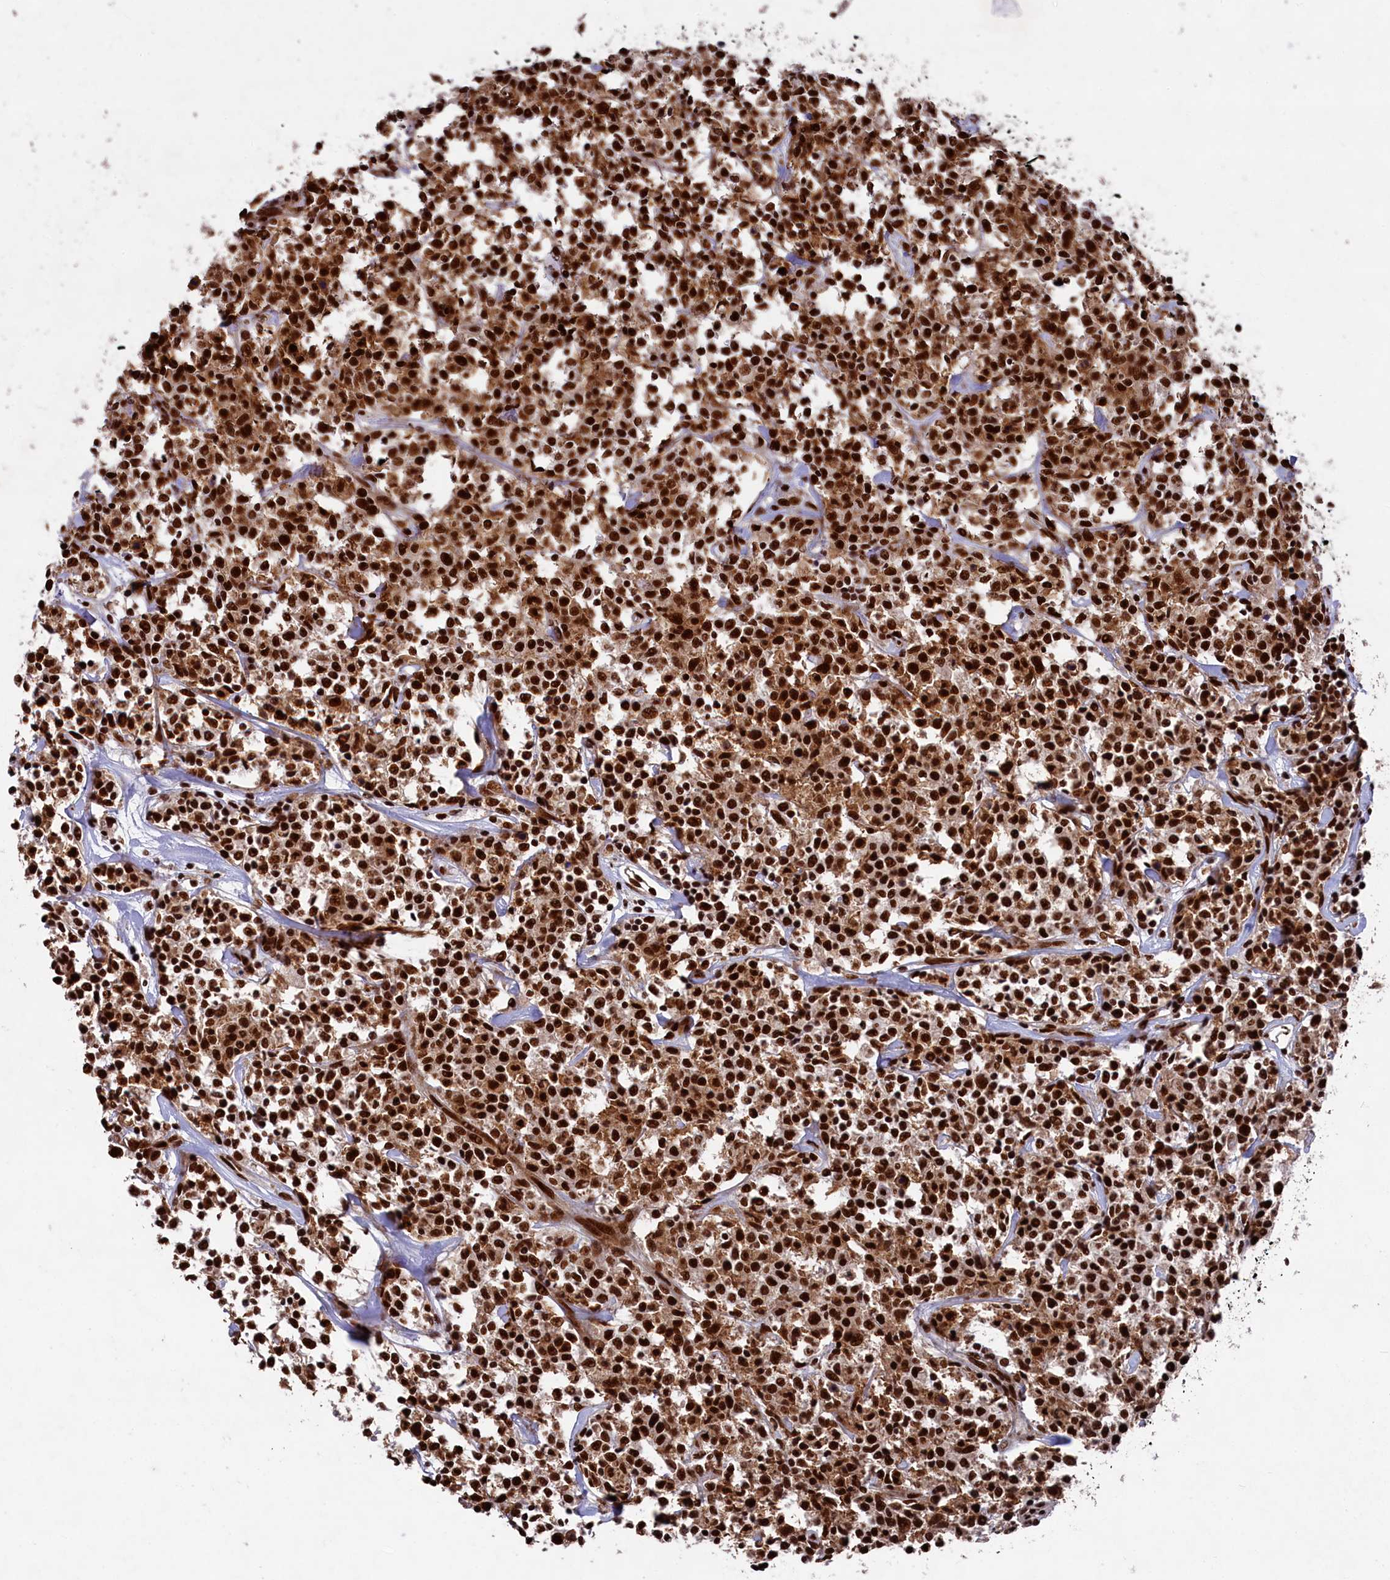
{"staining": {"intensity": "strong", "quantity": ">75%", "location": "nuclear"}, "tissue": "lymphoma", "cell_type": "Tumor cells", "image_type": "cancer", "snomed": [{"axis": "morphology", "description": "Malignant lymphoma, non-Hodgkin's type, Low grade"}, {"axis": "topography", "description": "Small intestine"}], "caption": "Lymphoma stained with immunohistochemistry (IHC) reveals strong nuclear positivity in about >75% of tumor cells.", "gene": "PRPF31", "patient": {"sex": "female", "age": 59}}